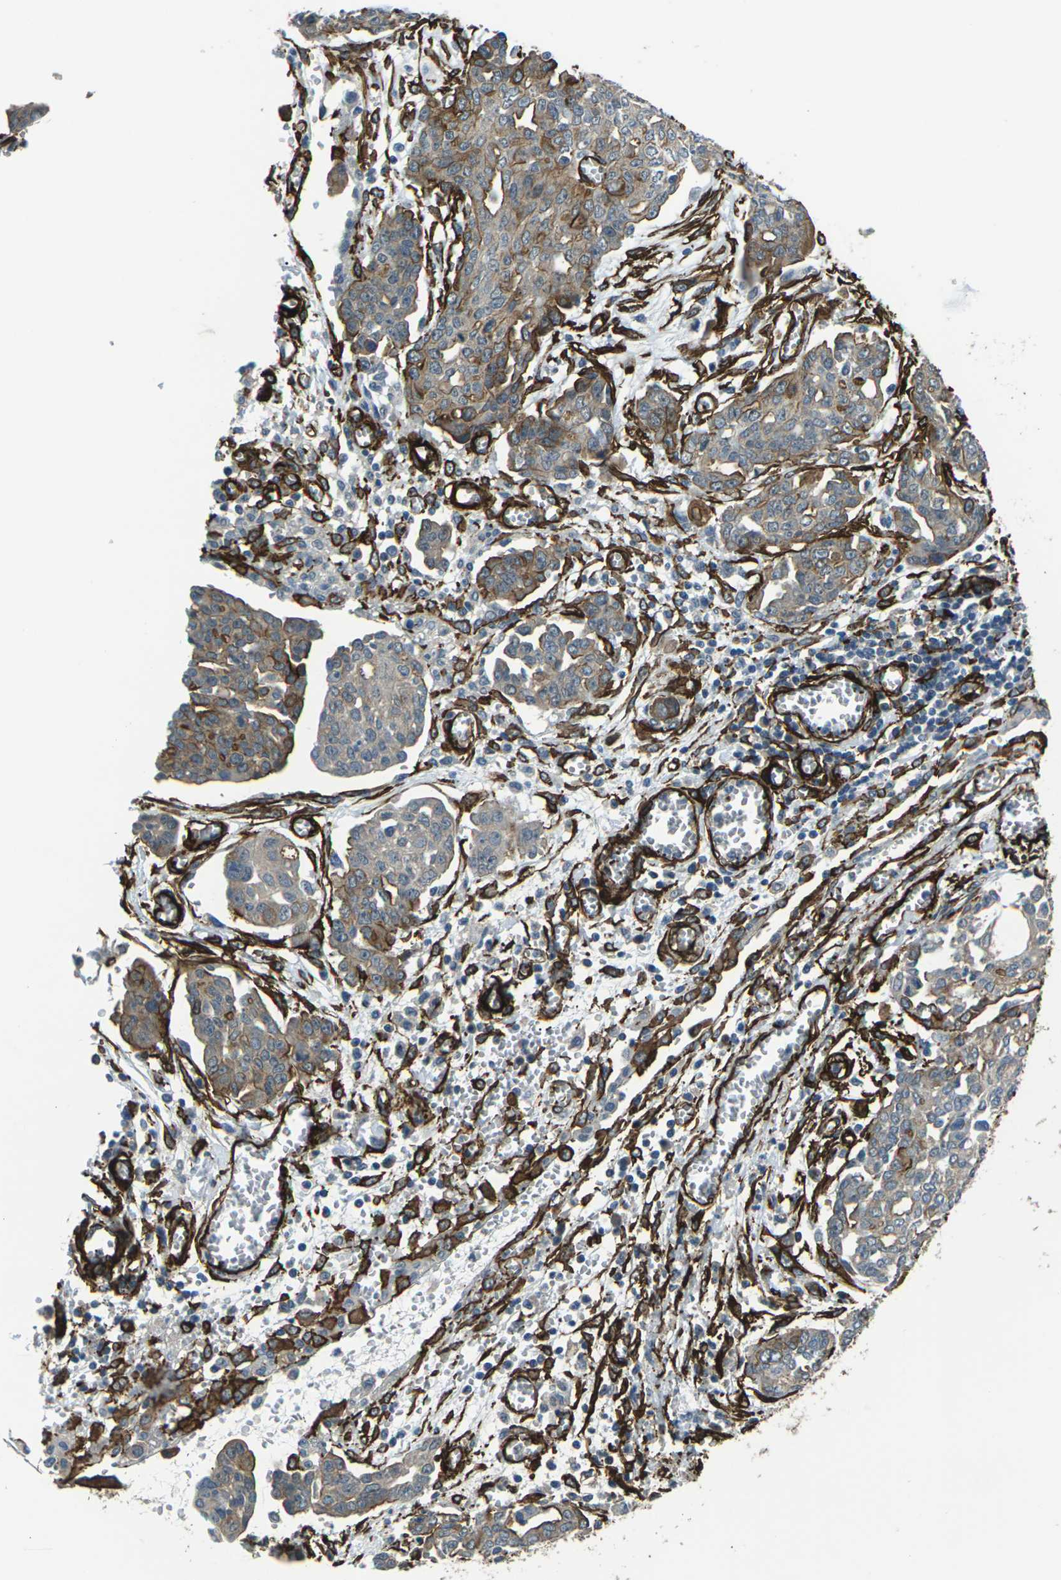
{"staining": {"intensity": "moderate", "quantity": "25%-75%", "location": "cytoplasmic/membranous"}, "tissue": "ovarian cancer", "cell_type": "Tumor cells", "image_type": "cancer", "snomed": [{"axis": "morphology", "description": "Cystadenocarcinoma, serous, NOS"}, {"axis": "topography", "description": "Soft tissue"}, {"axis": "topography", "description": "Ovary"}], "caption": "A brown stain highlights moderate cytoplasmic/membranous staining of a protein in serous cystadenocarcinoma (ovarian) tumor cells.", "gene": "GRAMD1C", "patient": {"sex": "female", "age": 57}}